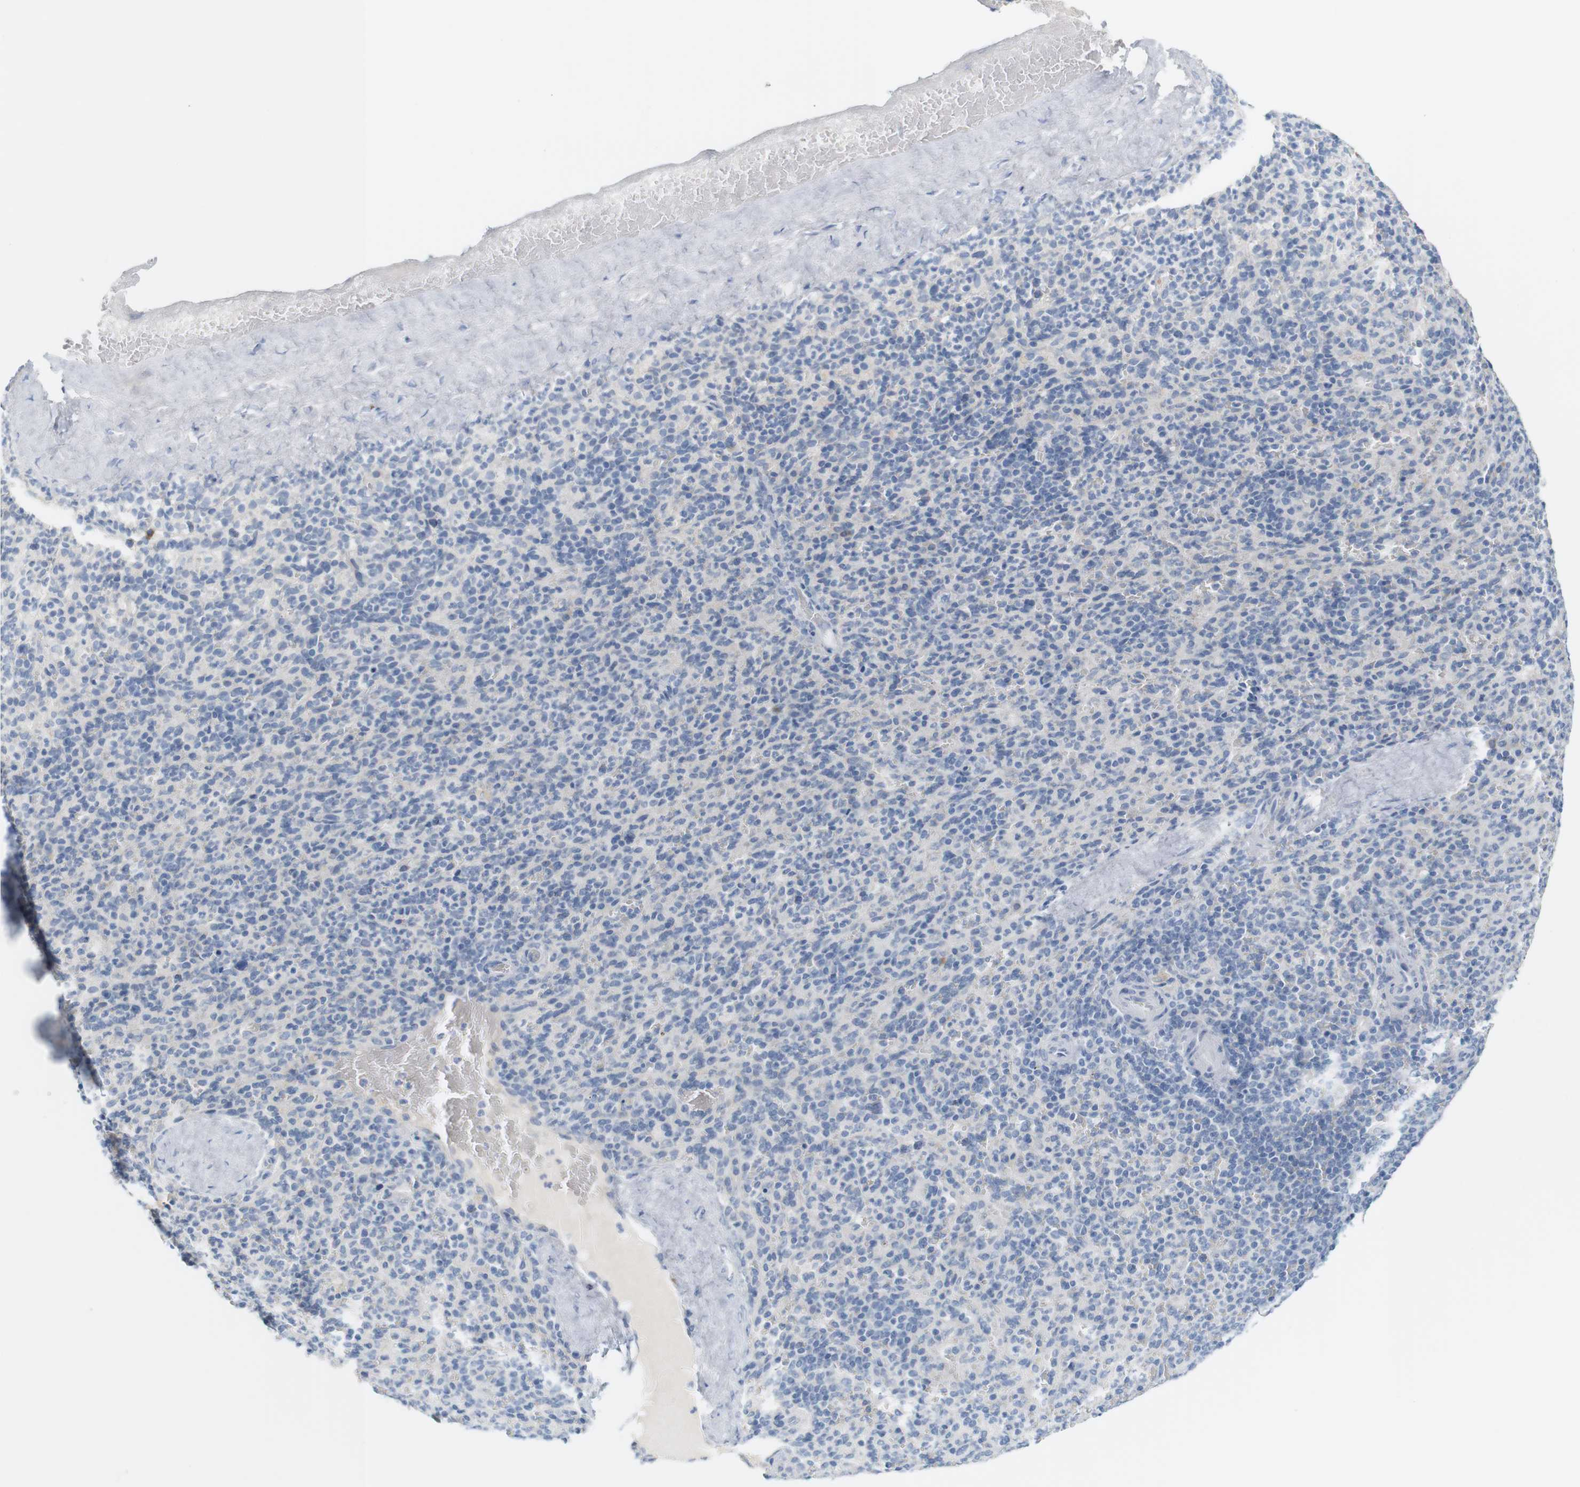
{"staining": {"intensity": "negative", "quantity": "none", "location": "none"}, "tissue": "spleen", "cell_type": "Cells in red pulp", "image_type": "normal", "snomed": [{"axis": "morphology", "description": "Normal tissue, NOS"}, {"axis": "topography", "description": "Spleen"}], "caption": "This histopathology image is of benign spleen stained with immunohistochemistry to label a protein in brown with the nuclei are counter-stained blue. There is no expression in cells in red pulp.", "gene": "RGS9", "patient": {"sex": "male", "age": 36}}